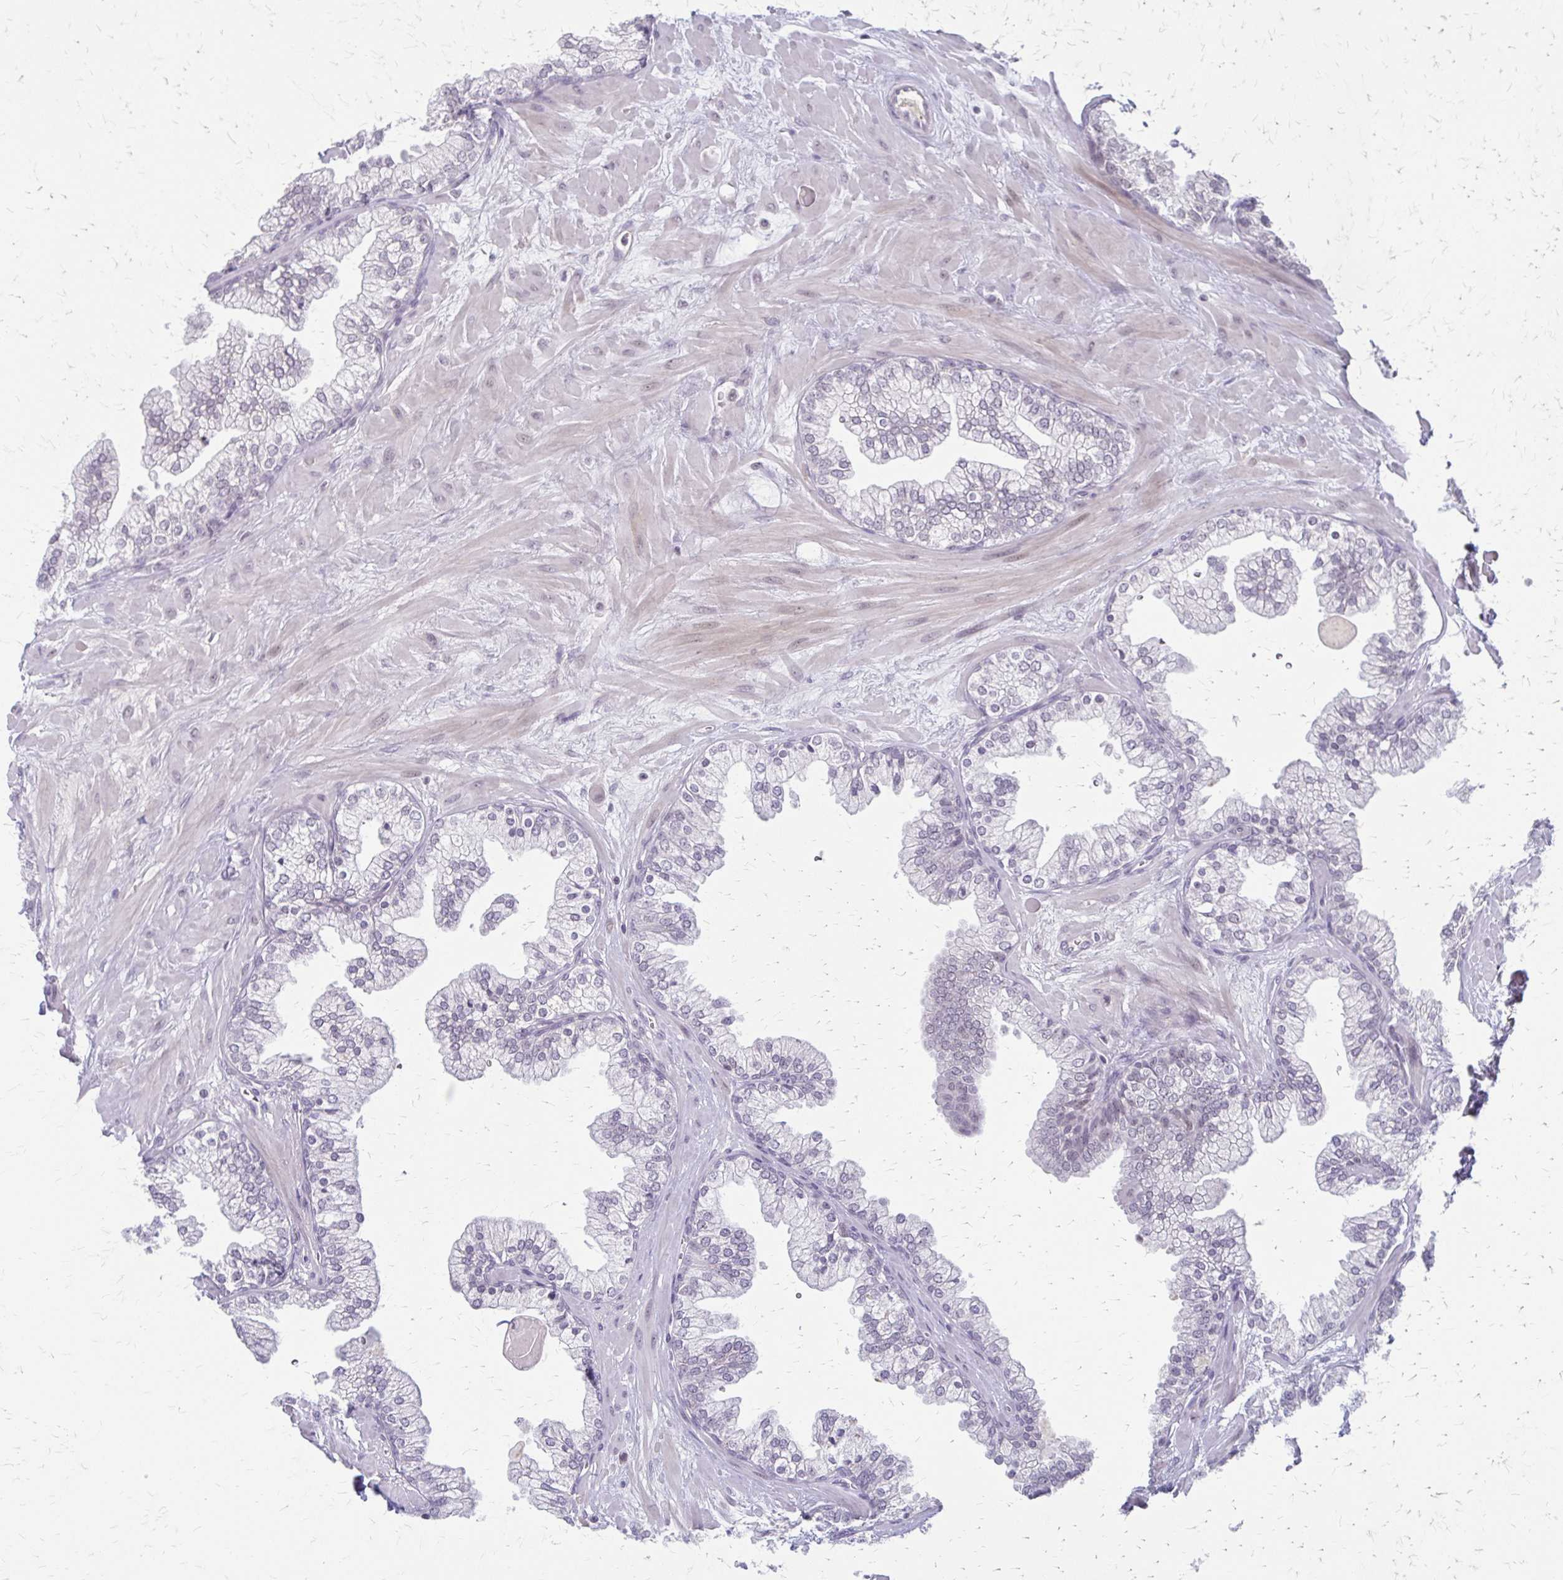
{"staining": {"intensity": "negative", "quantity": "none", "location": "none"}, "tissue": "prostate", "cell_type": "Glandular cells", "image_type": "normal", "snomed": [{"axis": "morphology", "description": "Normal tissue, NOS"}, {"axis": "topography", "description": "Prostate"}, {"axis": "topography", "description": "Peripheral nerve tissue"}], "caption": "Immunohistochemical staining of benign human prostate displays no significant expression in glandular cells.", "gene": "EED", "patient": {"sex": "male", "age": 61}}